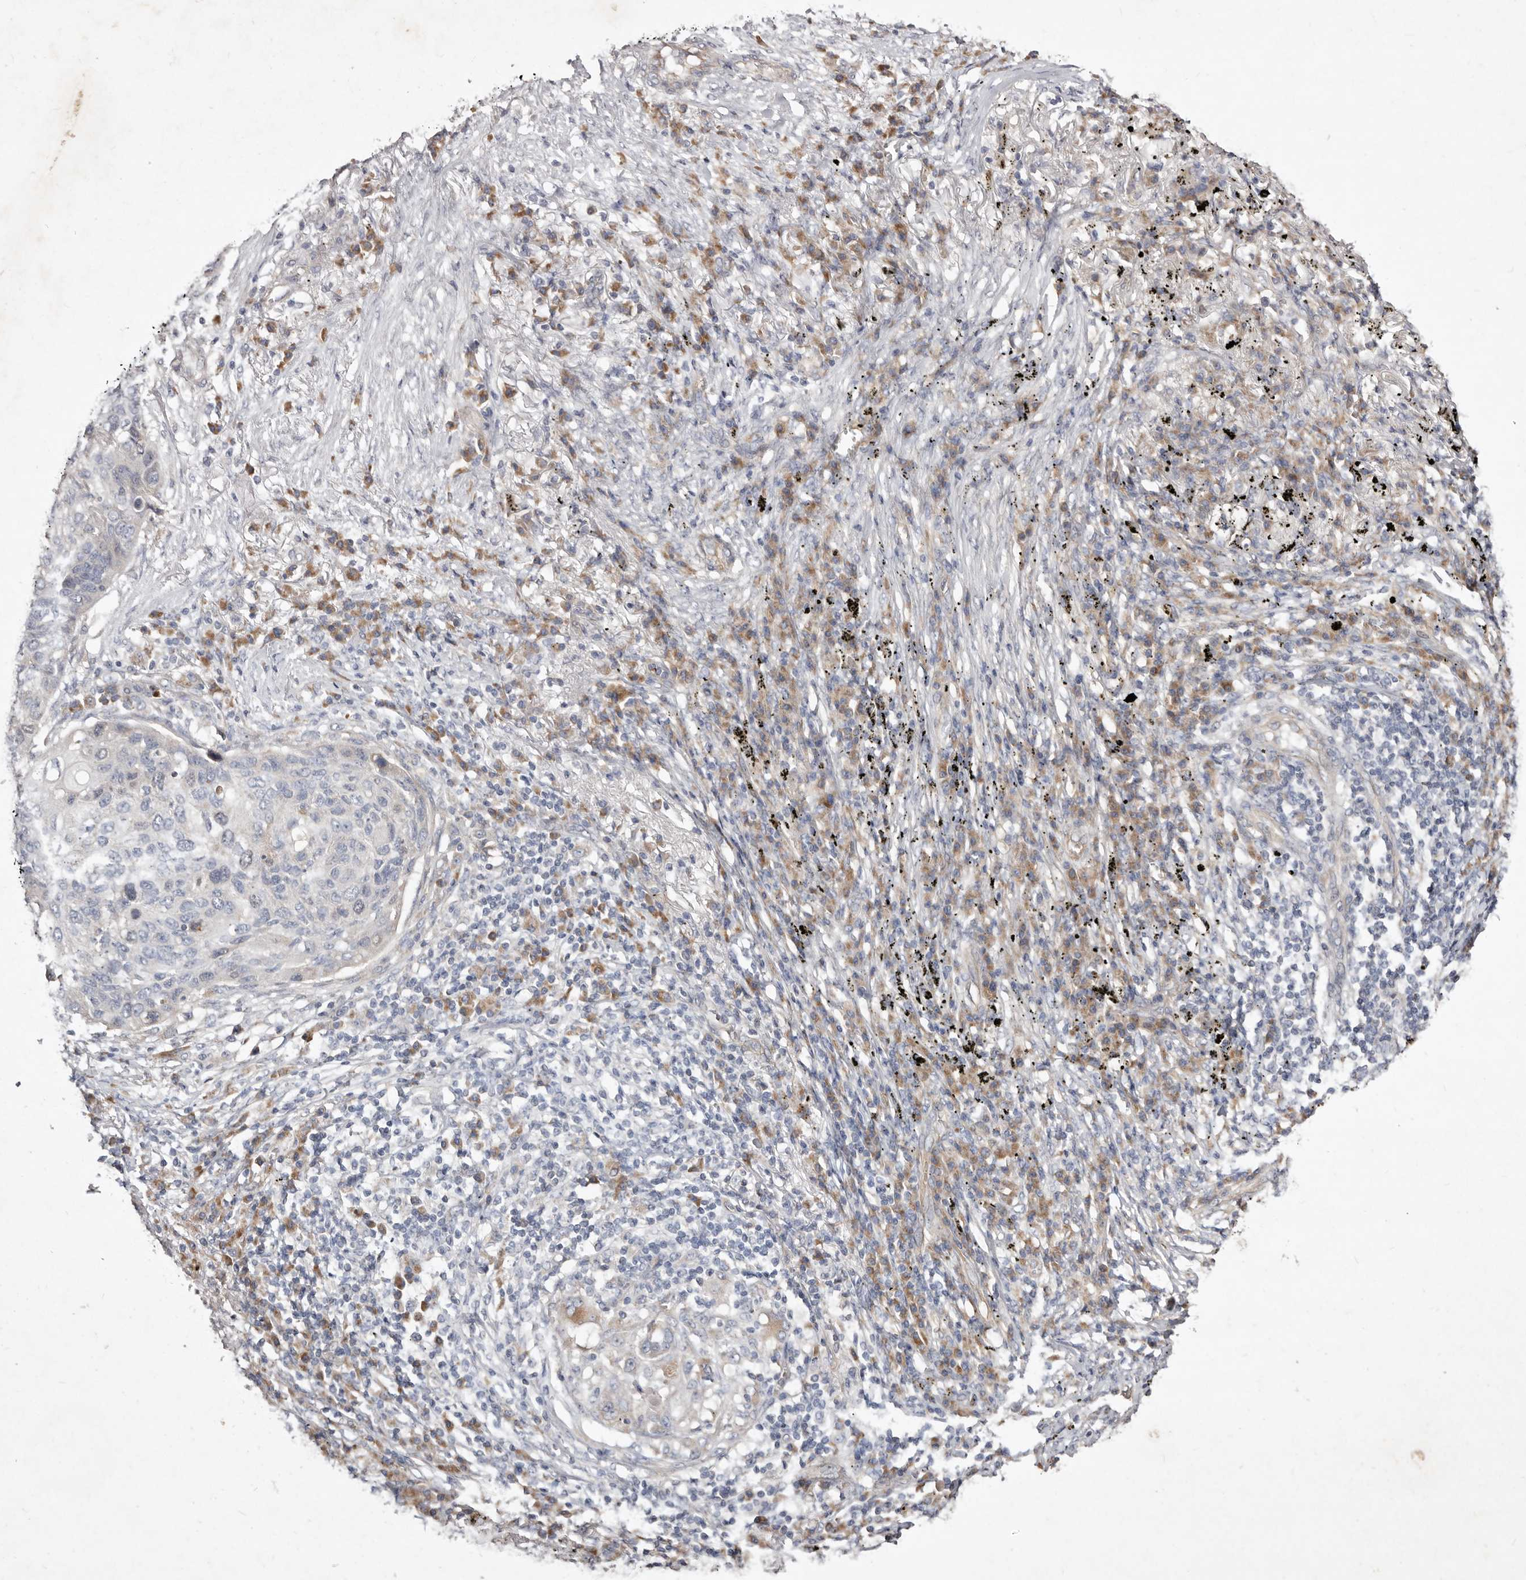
{"staining": {"intensity": "negative", "quantity": "none", "location": "none"}, "tissue": "lung cancer", "cell_type": "Tumor cells", "image_type": "cancer", "snomed": [{"axis": "morphology", "description": "Squamous cell carcinoma, NOS"}, {"axis": "topography", "description": "Lung"}], "caption": "An immunohistochemistry image of lung cancer (squamous cell carcinoma) is shown. There is no staining in tumor cells of lung cancer (squamous cell carcinoma). (DAB IHC visualized using brightfield microscopy, high magnification).", "gene": "SLC25A20", "patient": {"sex": "female", "age": 63}}